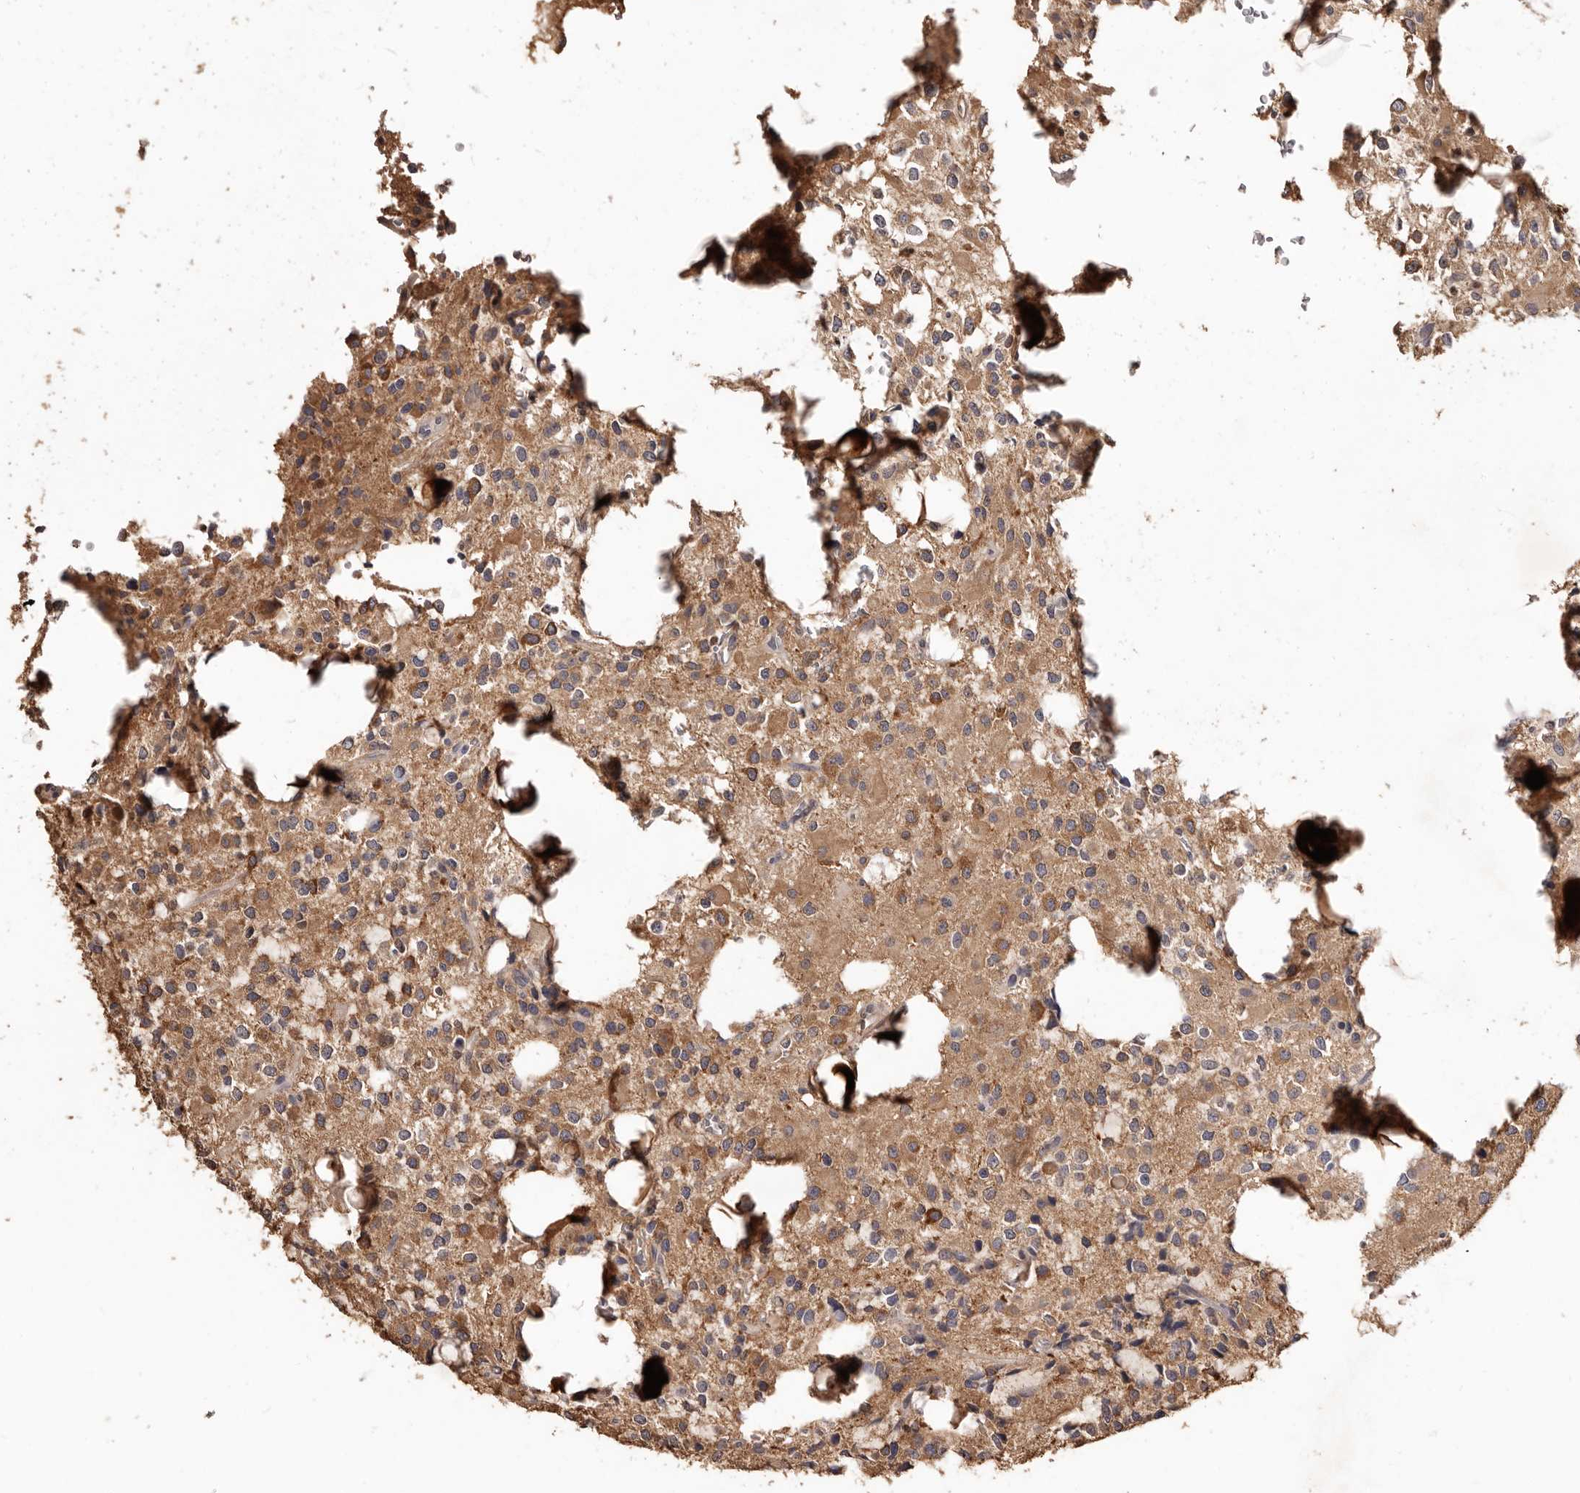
{"staining": {"intensity": "moderate", "quantity": ">75%", "location": "cytoplasmic/membranous"}, "tissue": "glioma", "cell_type": "Tumor cells", "image_type": "cancer", "snomed": [{"axis": "morphology", "description": "Glioma, malignant, High grade"}, {"axis": "topography", "description": "Brain"}], "caption": "High-power microscopy captured an IHC micrograph of high-grade glioma (malignant), revealing moderate cytoplasmic/membranous staining in approximately >75% of tumor cells.", "gene": "INAVA", "patient": {"sex": "female", "age": 62}}